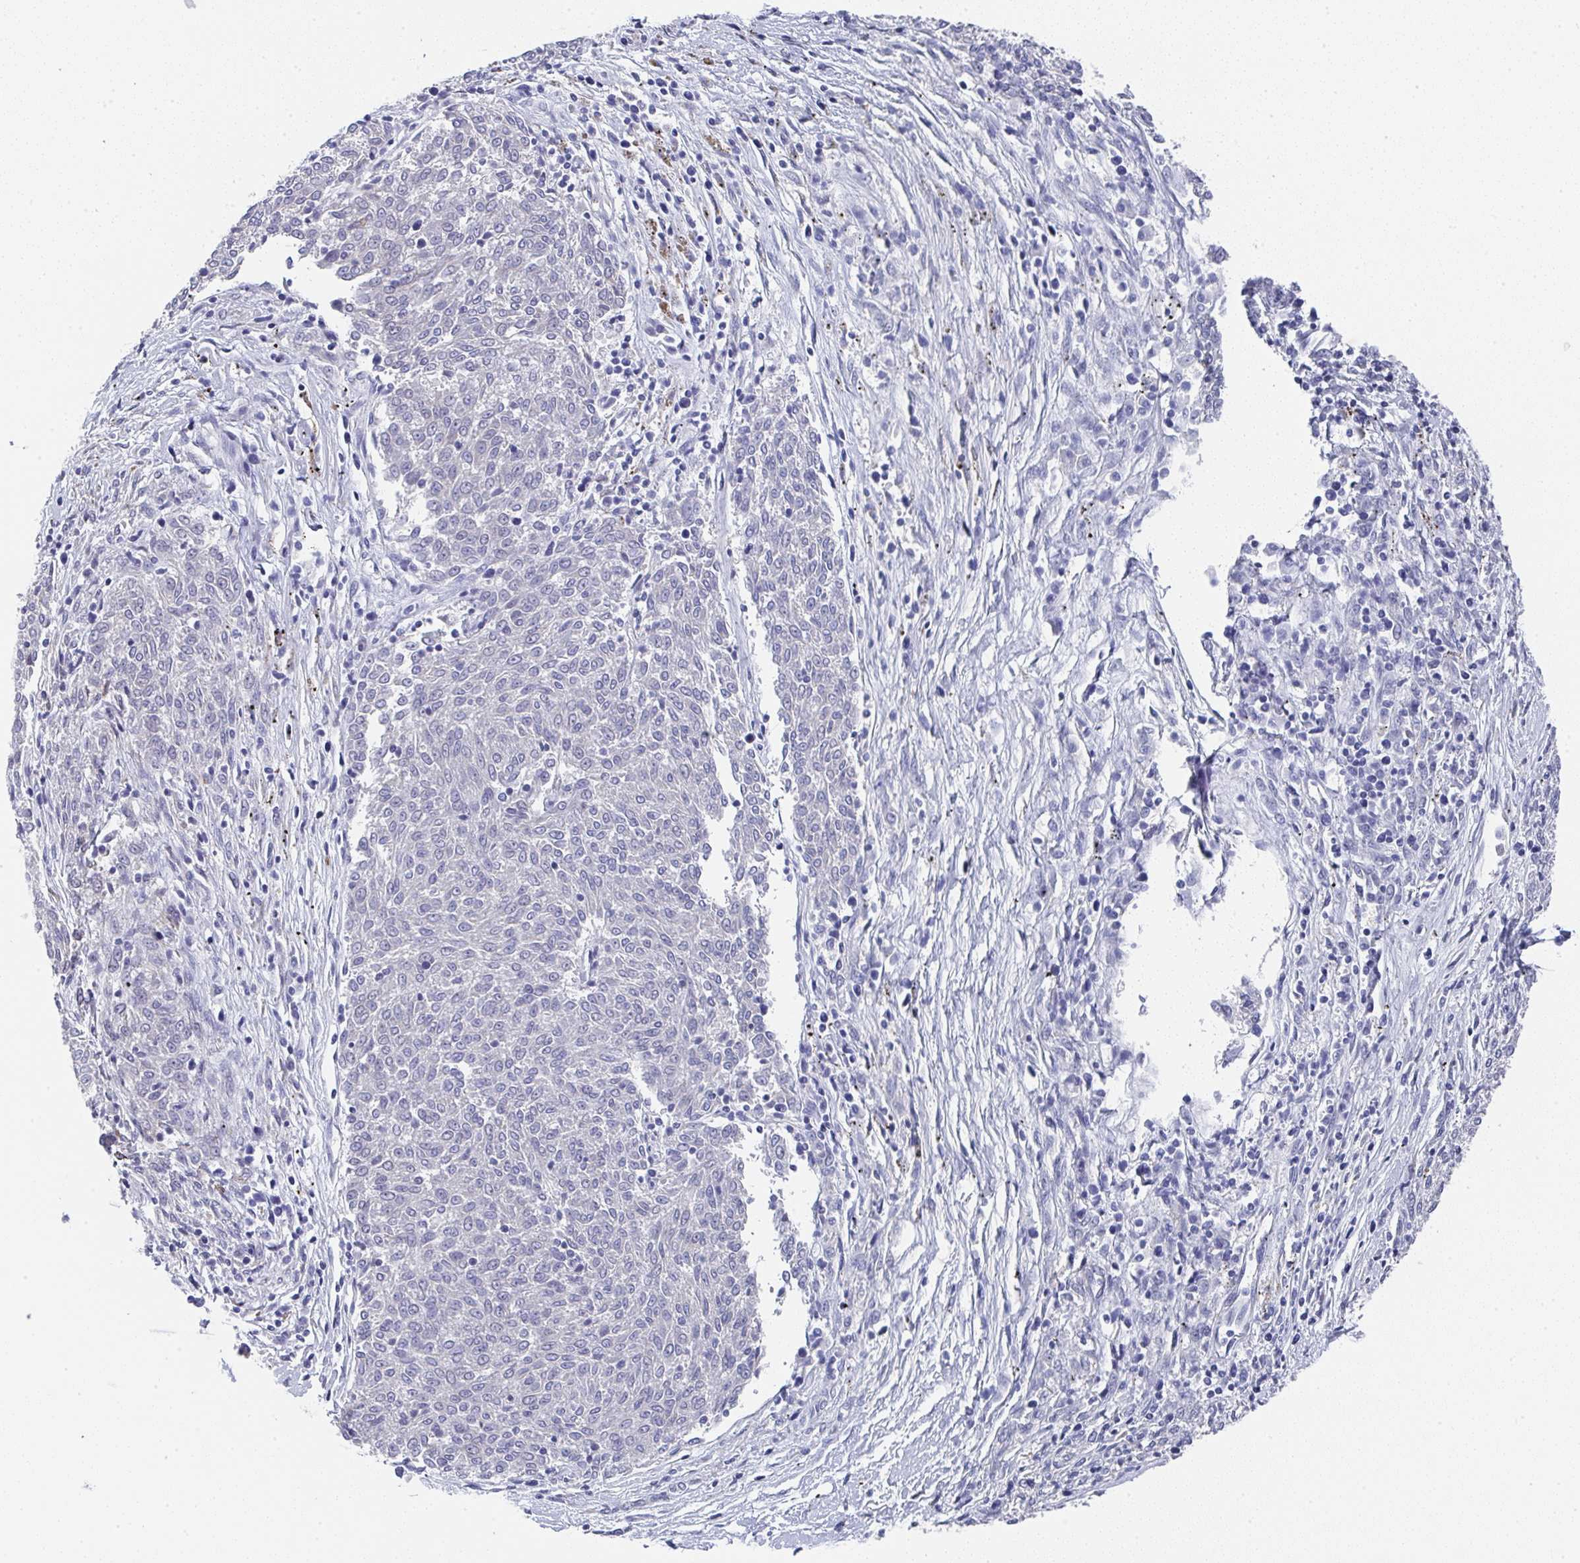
{"staining": {"intensity": "negative", "quantity": "none", "location": "none"}, "tissue": "melanoma", "cell_type": "Tumor cells", "image_type": "cancer", "snomed": [{"axis": "morphology", "description": "Malignant melanoma, NOS"}, {"axis": "topography", "description": "Skin"}], "caption": "Immunohistochemical staining of human melanoma displays no significant staining in tumor cells.", "gene": "NCF1", "patient": {"sex": "female", "age": 72}}